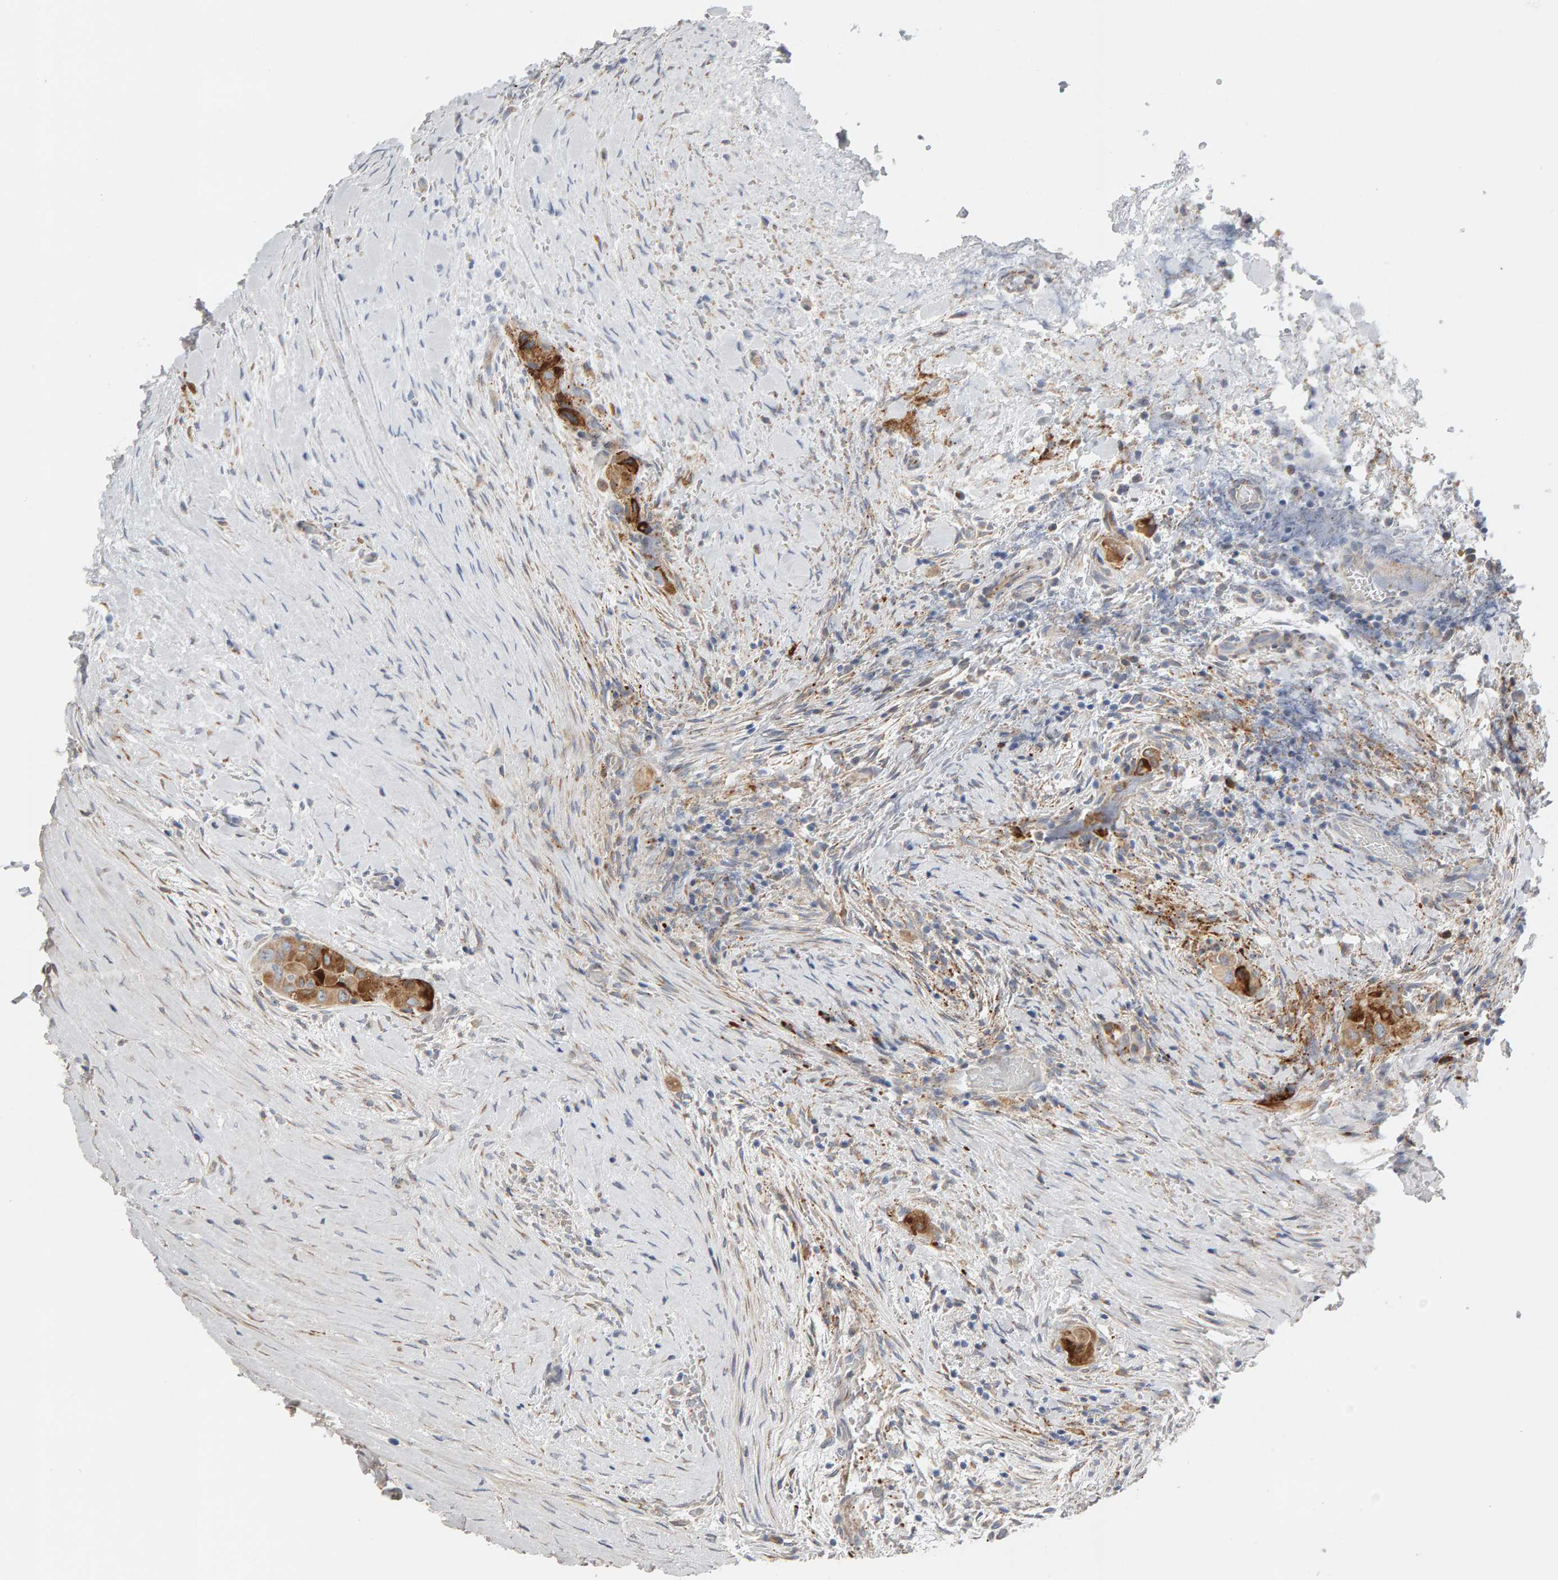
{"staining": {"intensity": "moderate", "quantity": "25%-75%", "location": "cytoplasmic/membranous"}, "tissue": "thyroid cancer", "cell_type": "Tumor cells", "image_type": "cancer", "snomed": [{"axis": "morphology", "description": "Papillary adenocarcinoma, NOS"}, {"axis": "topography", "description": "Thyroid gland"}], "caption": "Tumor cells show moderate cytoplasmic/membranous expression in about 25%-75% of cells in thyroid cancer (papillary adenocarcinoma).", "gene": "ENGASE", "patient": {"sex": "female", "age": 59}}